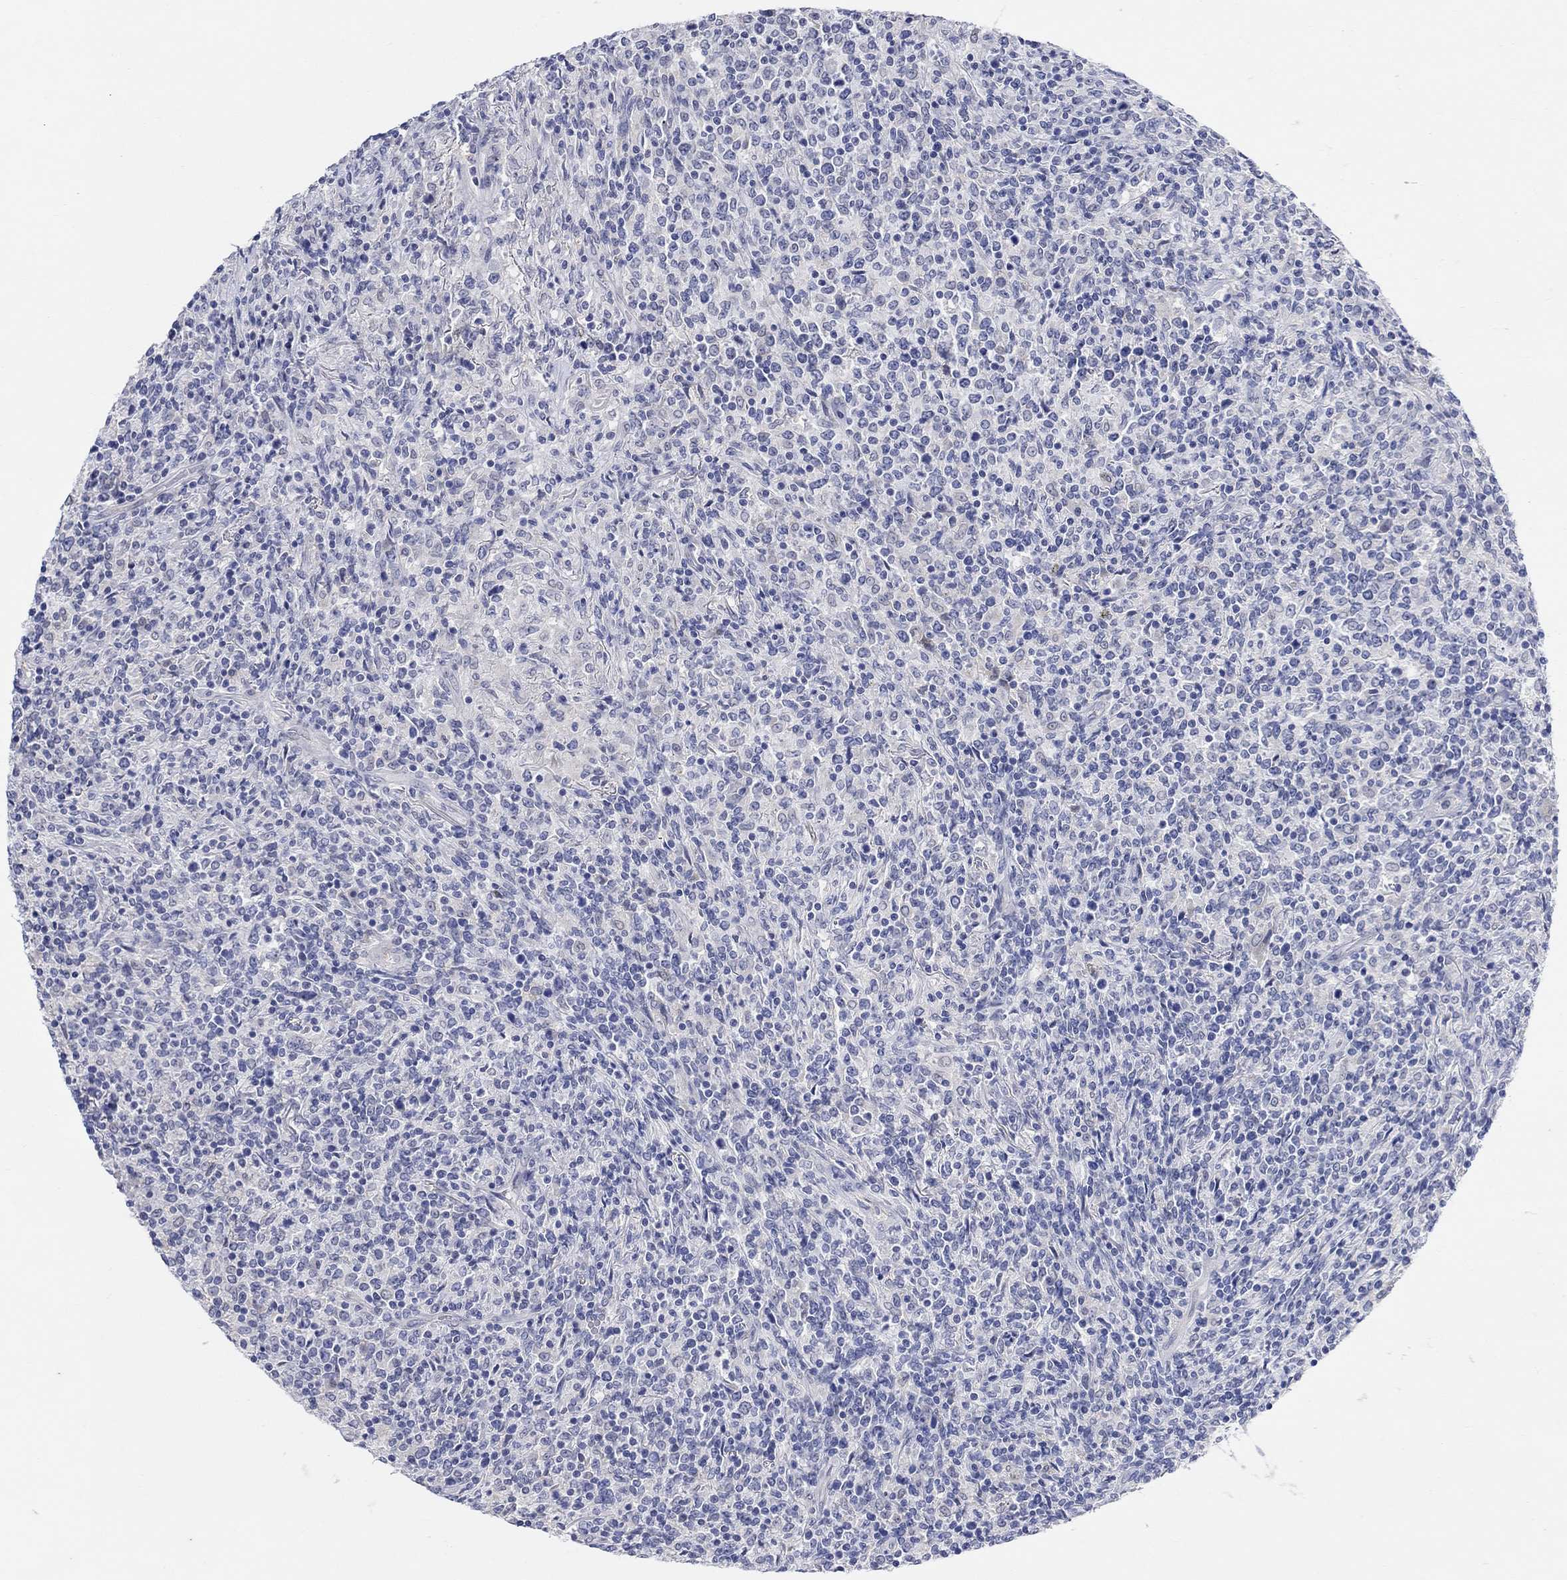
{"staining": {"intensity": "negative", "quantity": "none", "location": "none"}, "tissue": "lymphoma", "cell_type": "Tumor cells", "image_type": "cancer", "snomed": [{"axis": "morphology", "description": "Malignant lymphoma, non-Hodgkin's type, High grade"}, {"axis": "topography", "description": "Lung"}], "caption": "Image shows no protein positivity in tumor cells of lymphoma tissue. (Stains: DAB (3,3'-diaminobenzidine) immunohistochemistry with hematoxylin counter stain, Microscopy: brightfield microscopy at high magnification).", "gene": "FBP2", "patient": {"sex": "male", "age": 79}}